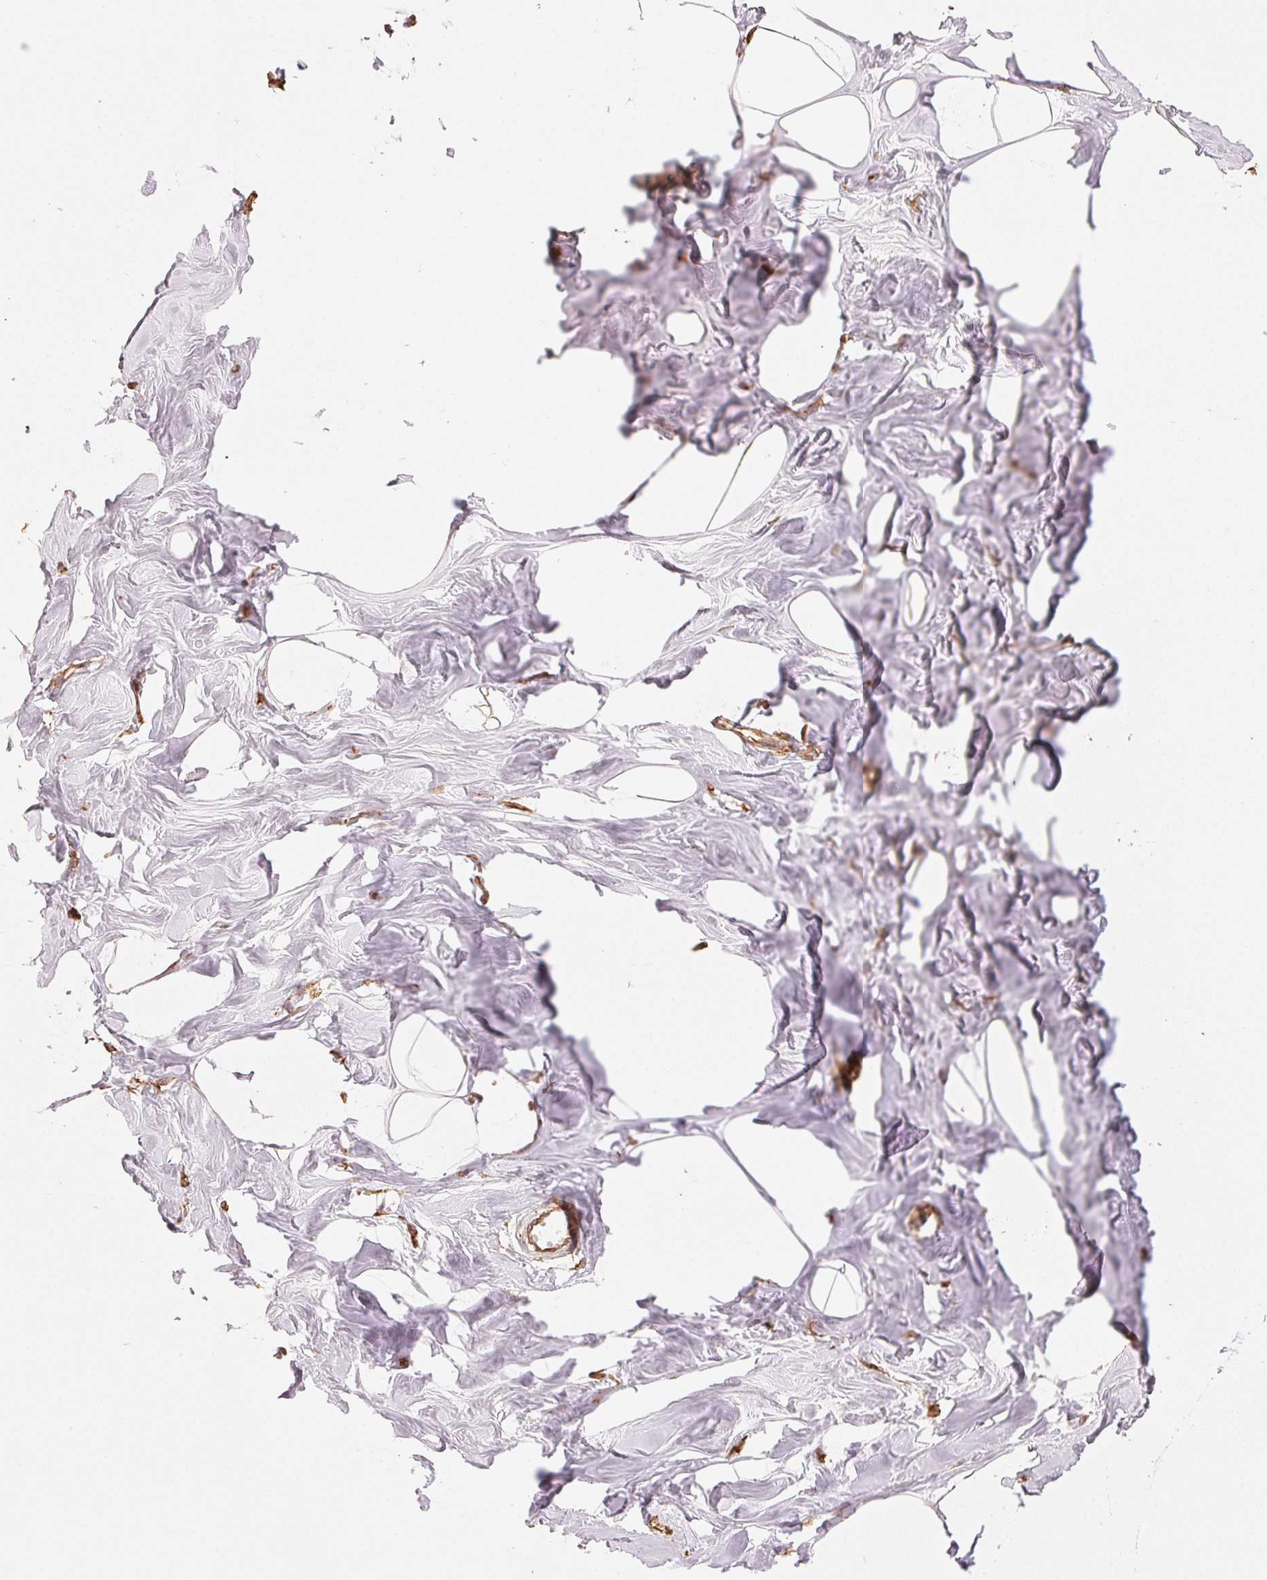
{"staining": {"intensity": "strong", "quantity": ">75%", "location": "cytoplasmic/membranous"}, "tissue": "breast", "cell_type": "Adipocytes", "image_type": "normal", "snomed": [{"axis": "morphology", "description": "Normal tissue, NOS"}, {"axis": "topography", "description": "Breast"}], "caption": "Unremarkable breast demonstrates strong cytoplasmic/membranous staining in approximately >75% of adipocytes The staining was performed using DAB (3,3'-diaminobenzidine) to visualize the protein expression in brown, while the nuclei were stained in blue with hematoxylin (Magnification: 20x)..", "gene": "RCN3", "patient": {"sex": "female", "age": 27}}